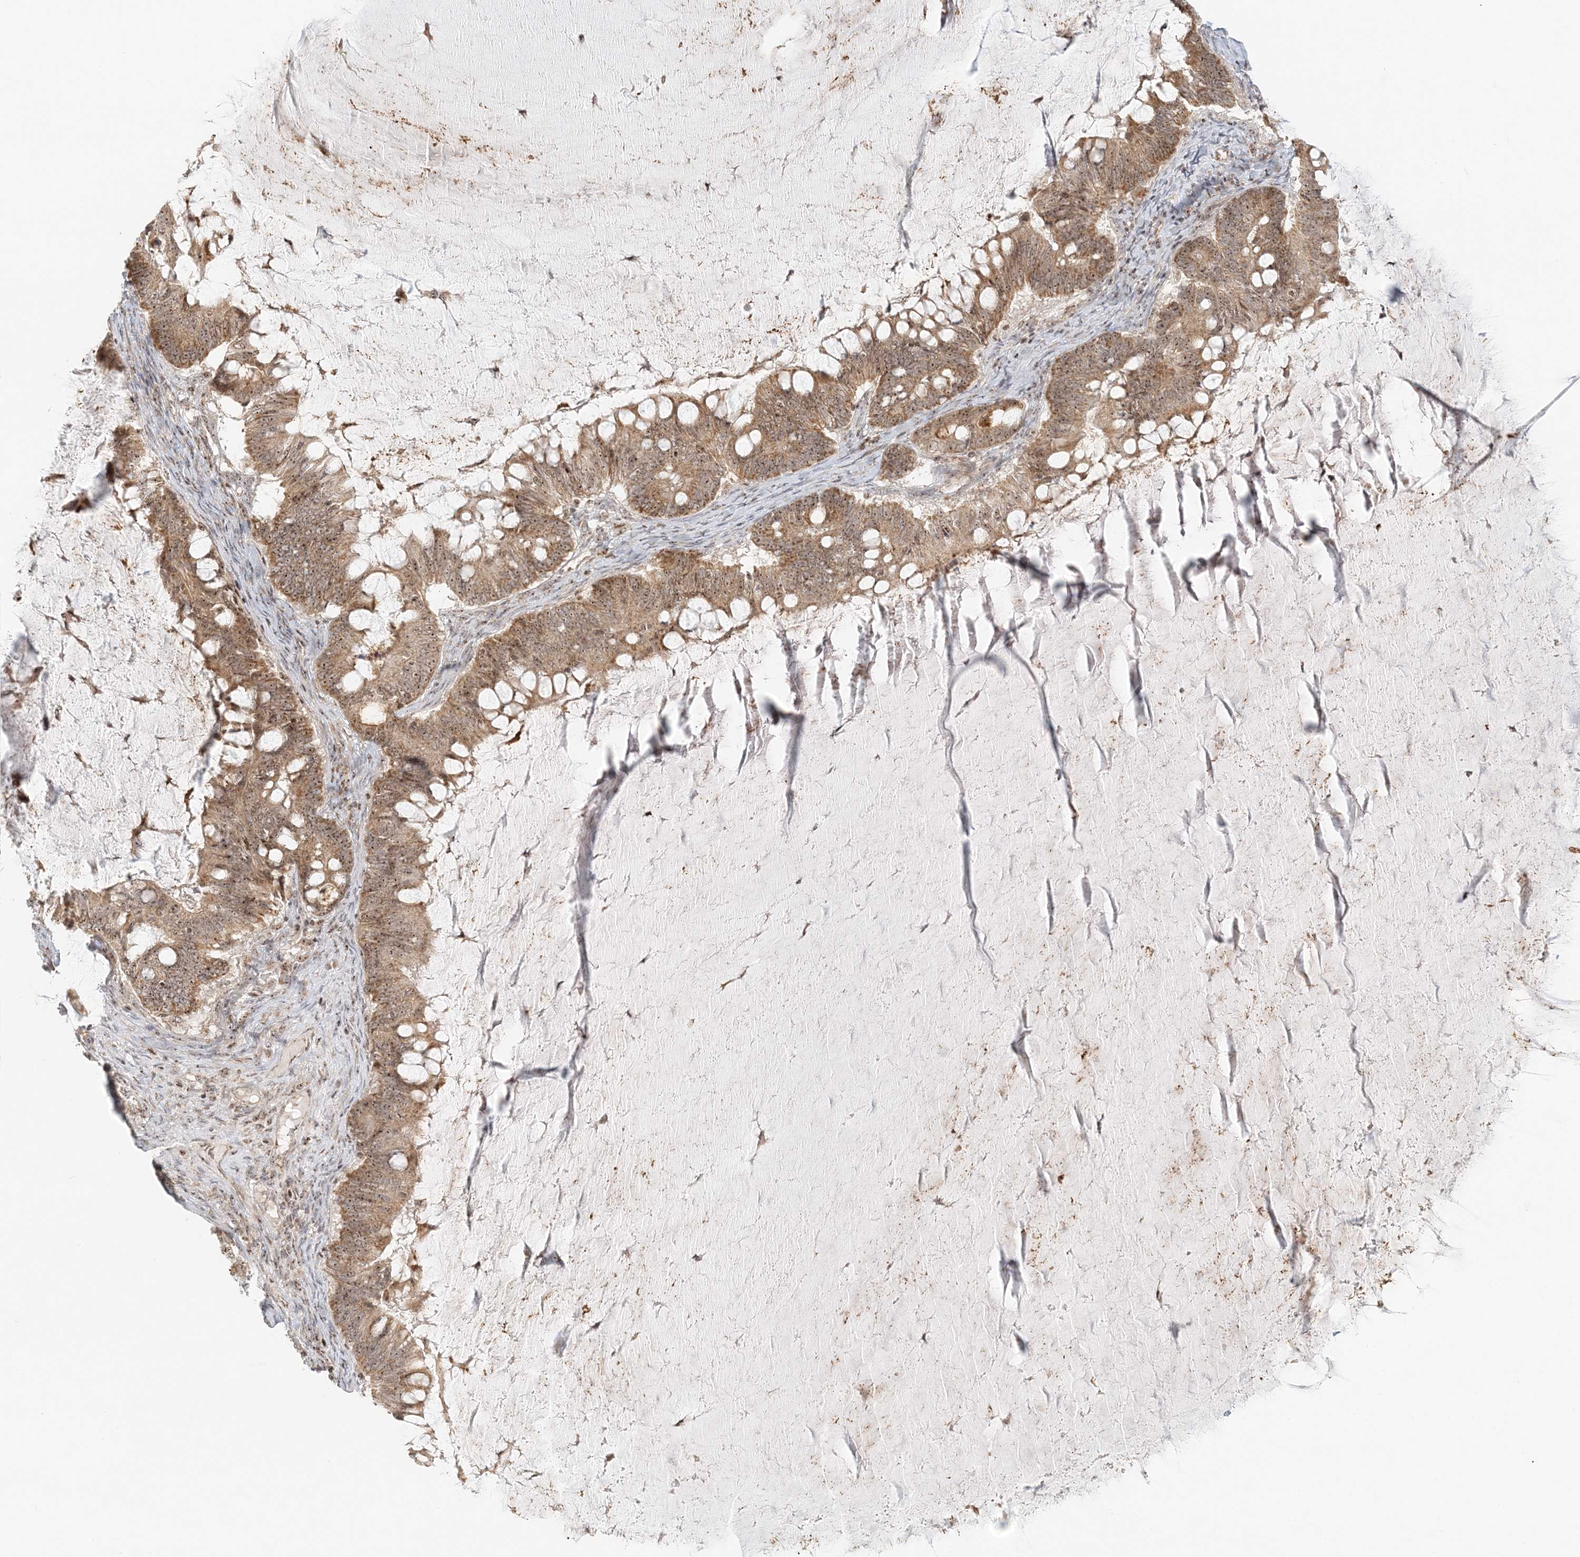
{"staining": {"intensity": "moderate", "quantity": ">75%", "location": "cytoplasmic/membranous,nuclear"}, "tissue": "ovarian cancer", "cell_type": "Tumor cells", "image_type": "cancer", "snomed": [{"axis": "morphology", "description": "Cystadenocarcinoma, mucinous, NOS"}, {"axis": "topography", "description": "Ovary"}], "caption": "Mucinous cystadenocarcinoma (ovarian) stained for a protein (brown) reveals moderate cytoplasmic/membranous and nuclear positive staining in approximately >75% of tumor cells.", "gene": "UBE2F", "patient": {"sex": "female", "age": 61}}